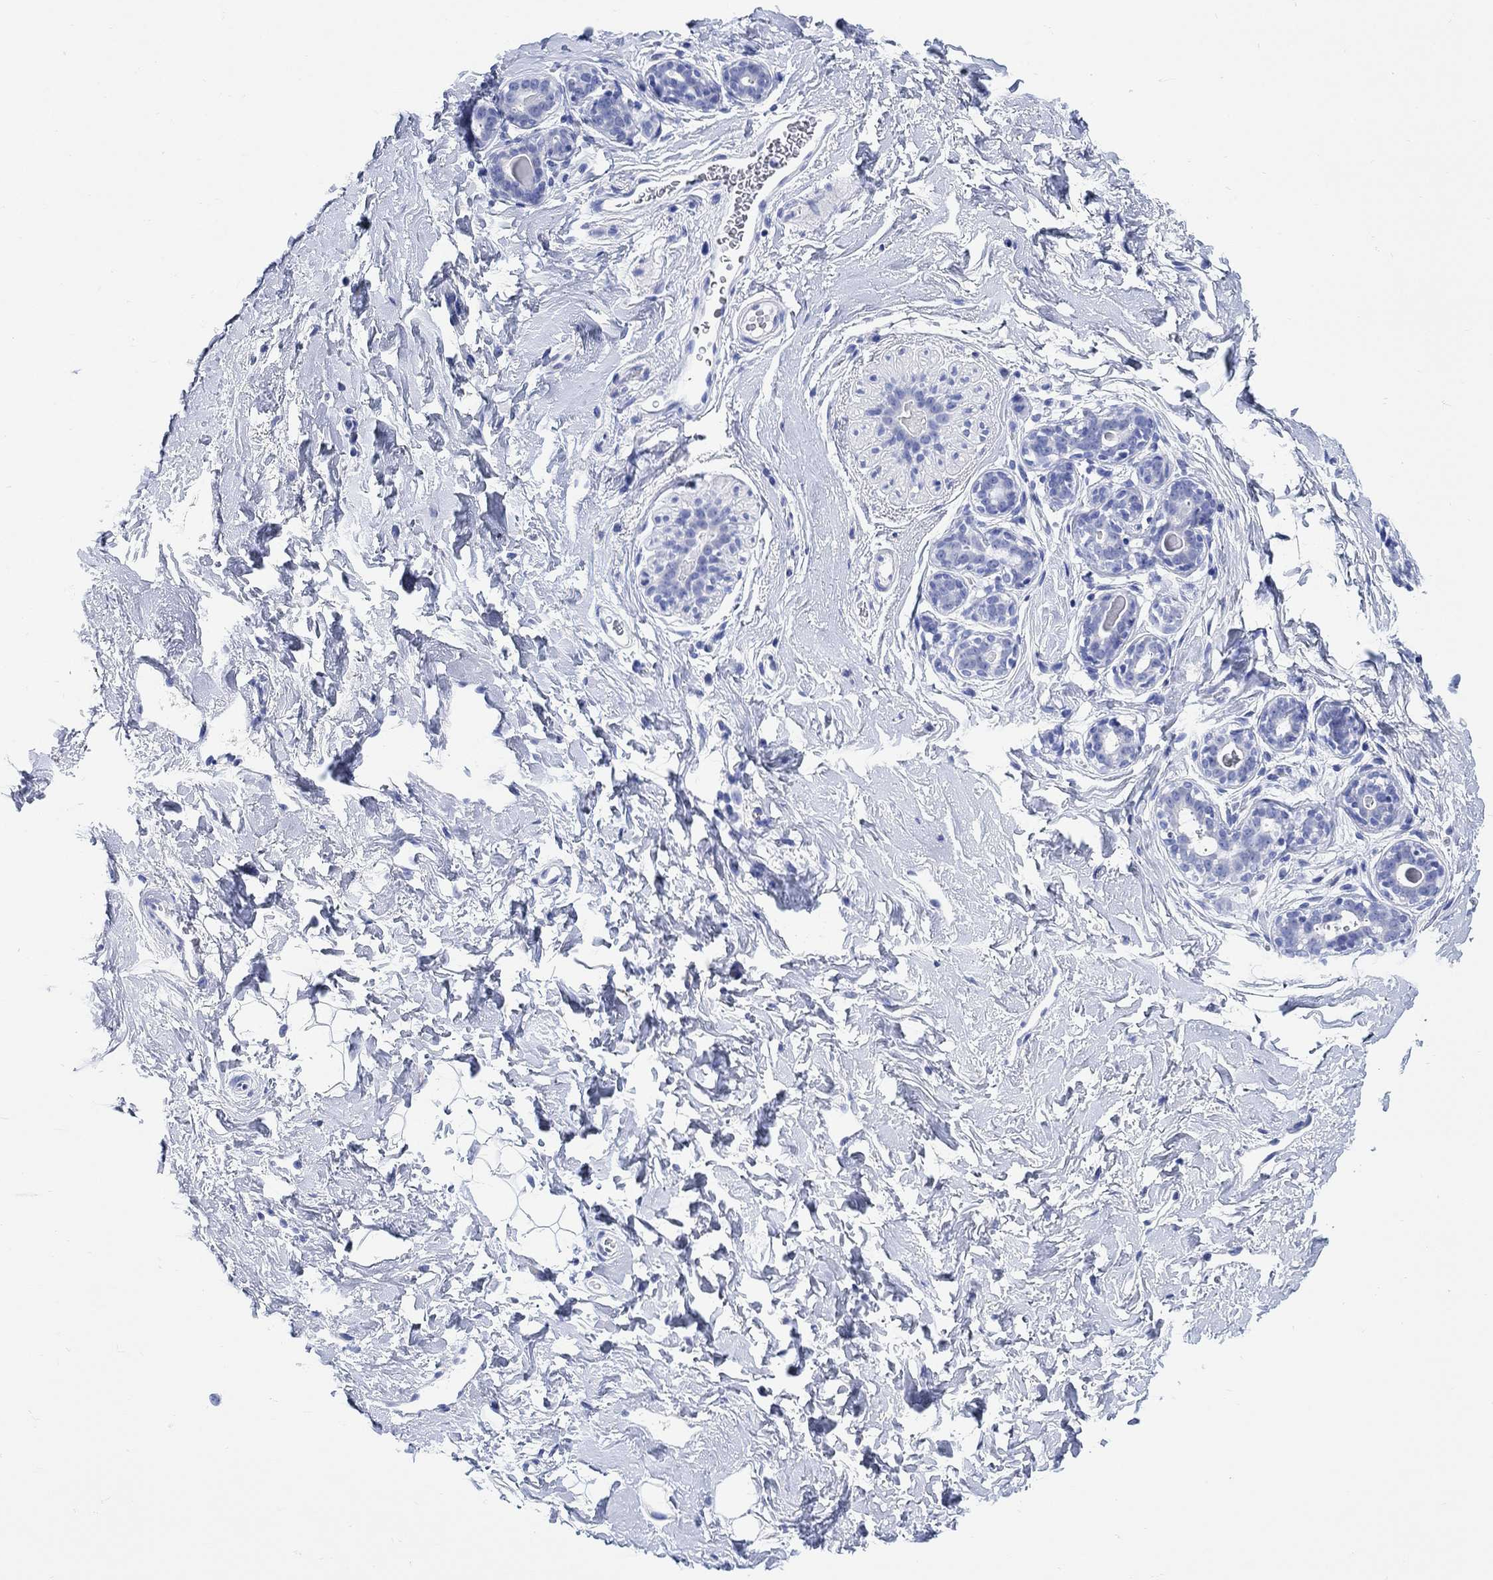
{"staining": {"intensity": "negative", "quantity": "none", "location": "none"}, "tissue": "breast", "cell_type": "Adipocytes", "image_type": "normal", "snomed": [{"axis": "morphology", "description": "Normal tissue, NOS"}, {"axis": "topography", "description": "Breast"}], "caption": "Immunohistochemistry micrograph of benign breast: breast stained with DAB demonstrates no significant protein positivity in adipocytes.", "gene": "MYL1", "patient": {"sex": "female", "age": 43}}